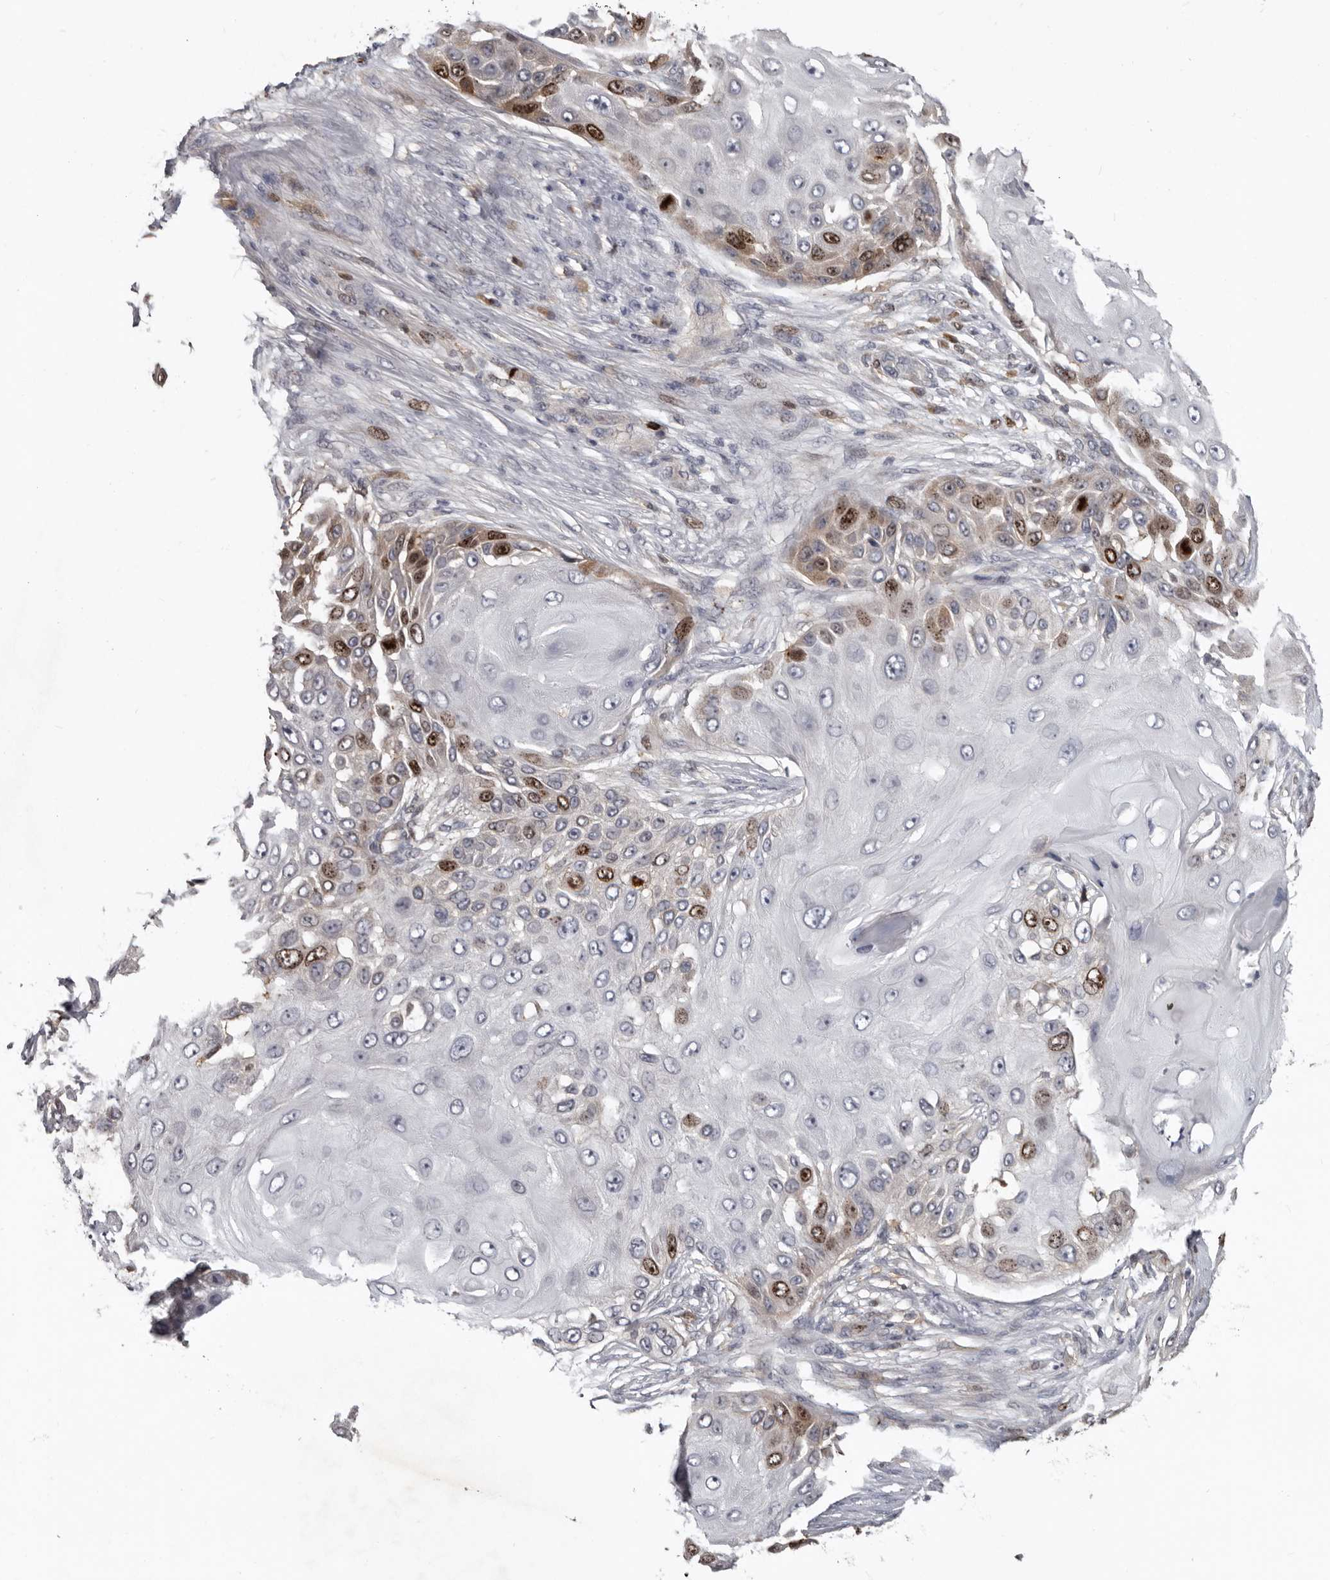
{"staining": {"intensity": "strong", "quantity": "<25%", "location": "nuclear"}, "tissue": "skin cancer", "cell_type": "Tumor cells", "image_type": "cancer", "snomed": [{"axis": "morphology", "description": "Squamous cell carcinoma, NOS"}, {"axis": "topography", "description": "Skin"}], "caption": "Approximately <25% of tumor cells in human squamous cell carcinoma (skin) demonstrate strong nuclear protein staining as visualized by brown immunohistochemical staining.", "gene": "CDCA8", "patient": {"sex": "female", "age": 44}}